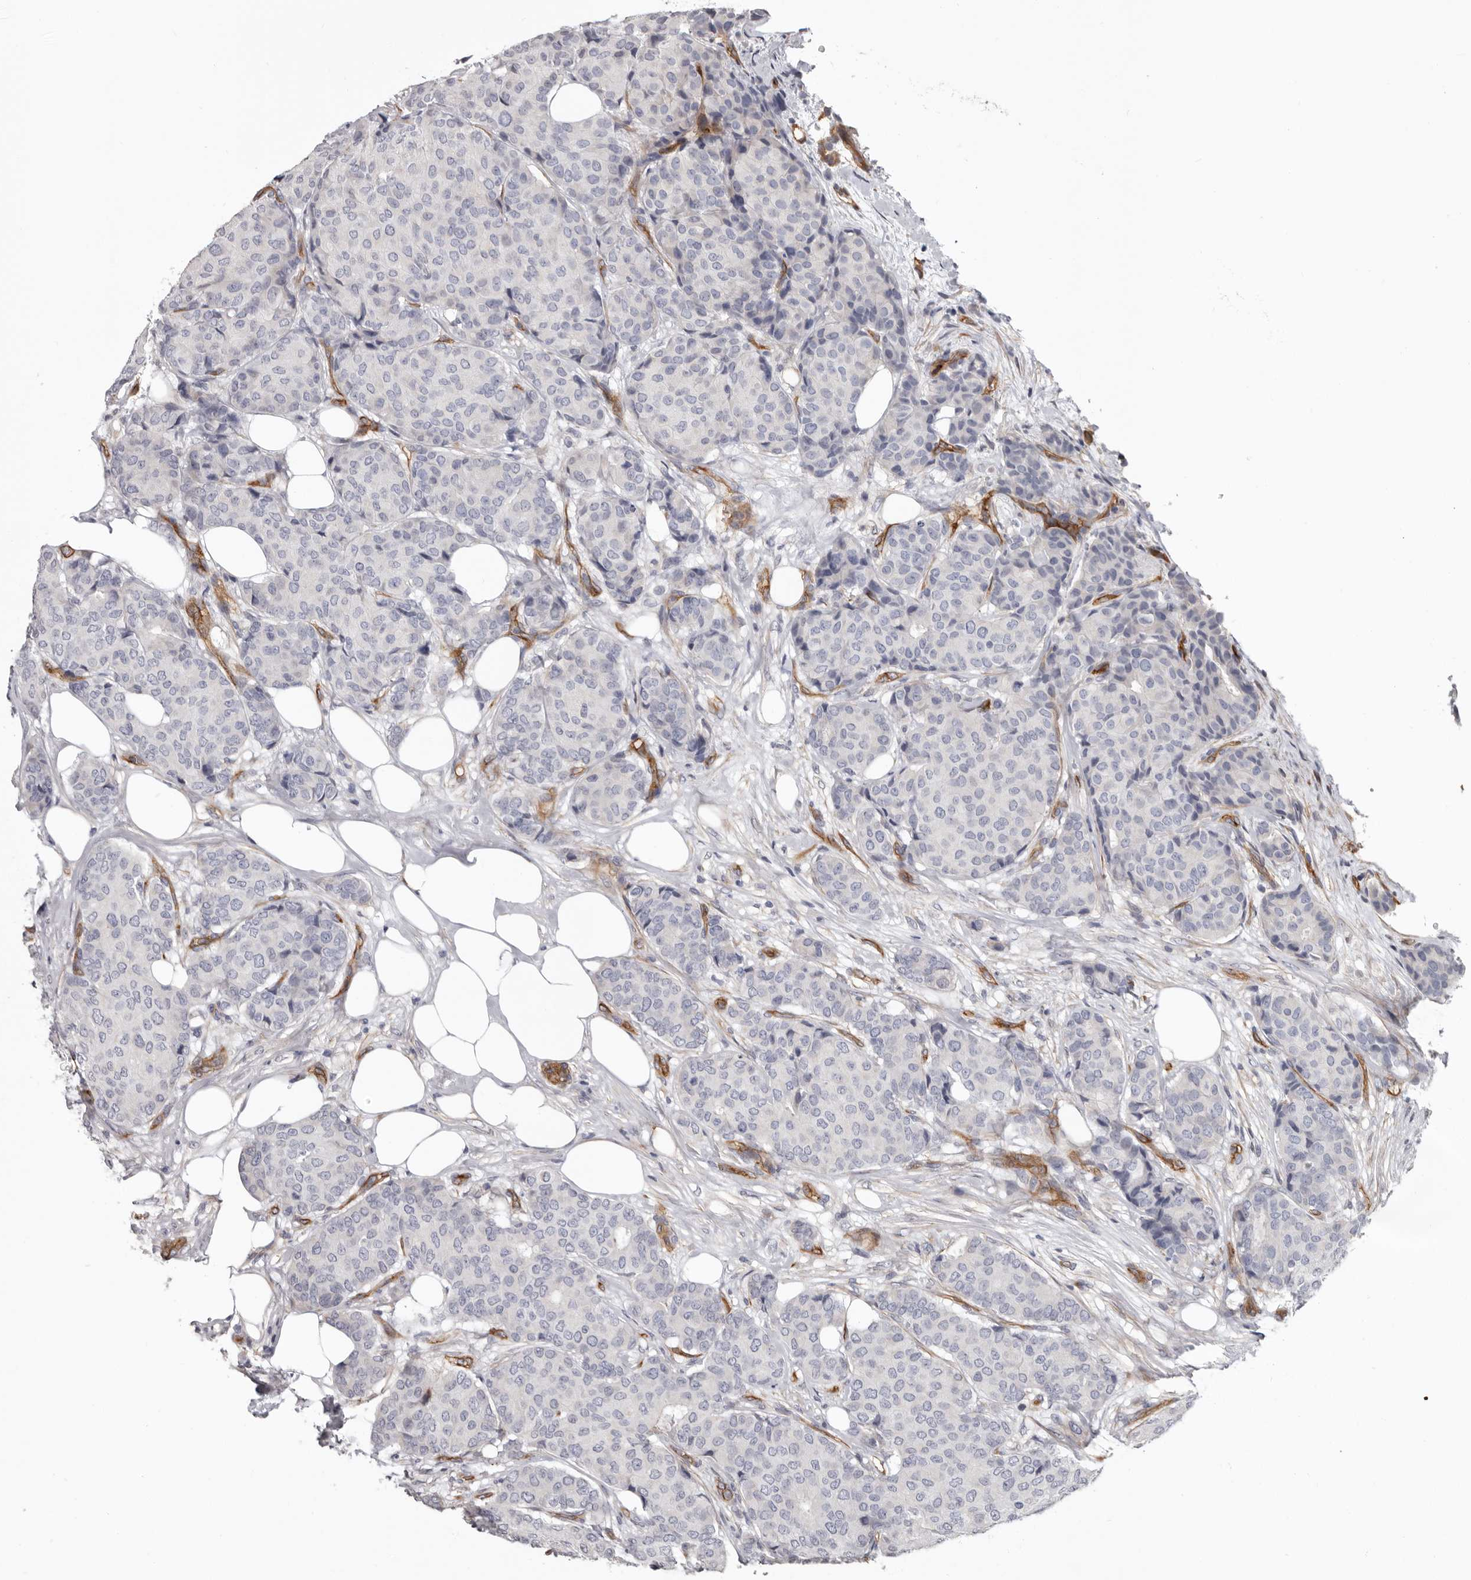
{"staining": {"intensity": "negative", "quantity": "none", "location": "none"}, "tissue": "breast cancer", "cell_type": "Tumor cells", "image_type": "cancer", "snomed": [{"axis": "morphology", "description": "Duct carcinoma"}, {"axis": "topography", "description": "Breast"}], "caption": "A high-resolution photomicrograph shows IHC staining of breast cancer, which displays no significant expression in tumor cells.", "gene": "ADGRL4", "patient": {"sex": "female", "age": 75}}